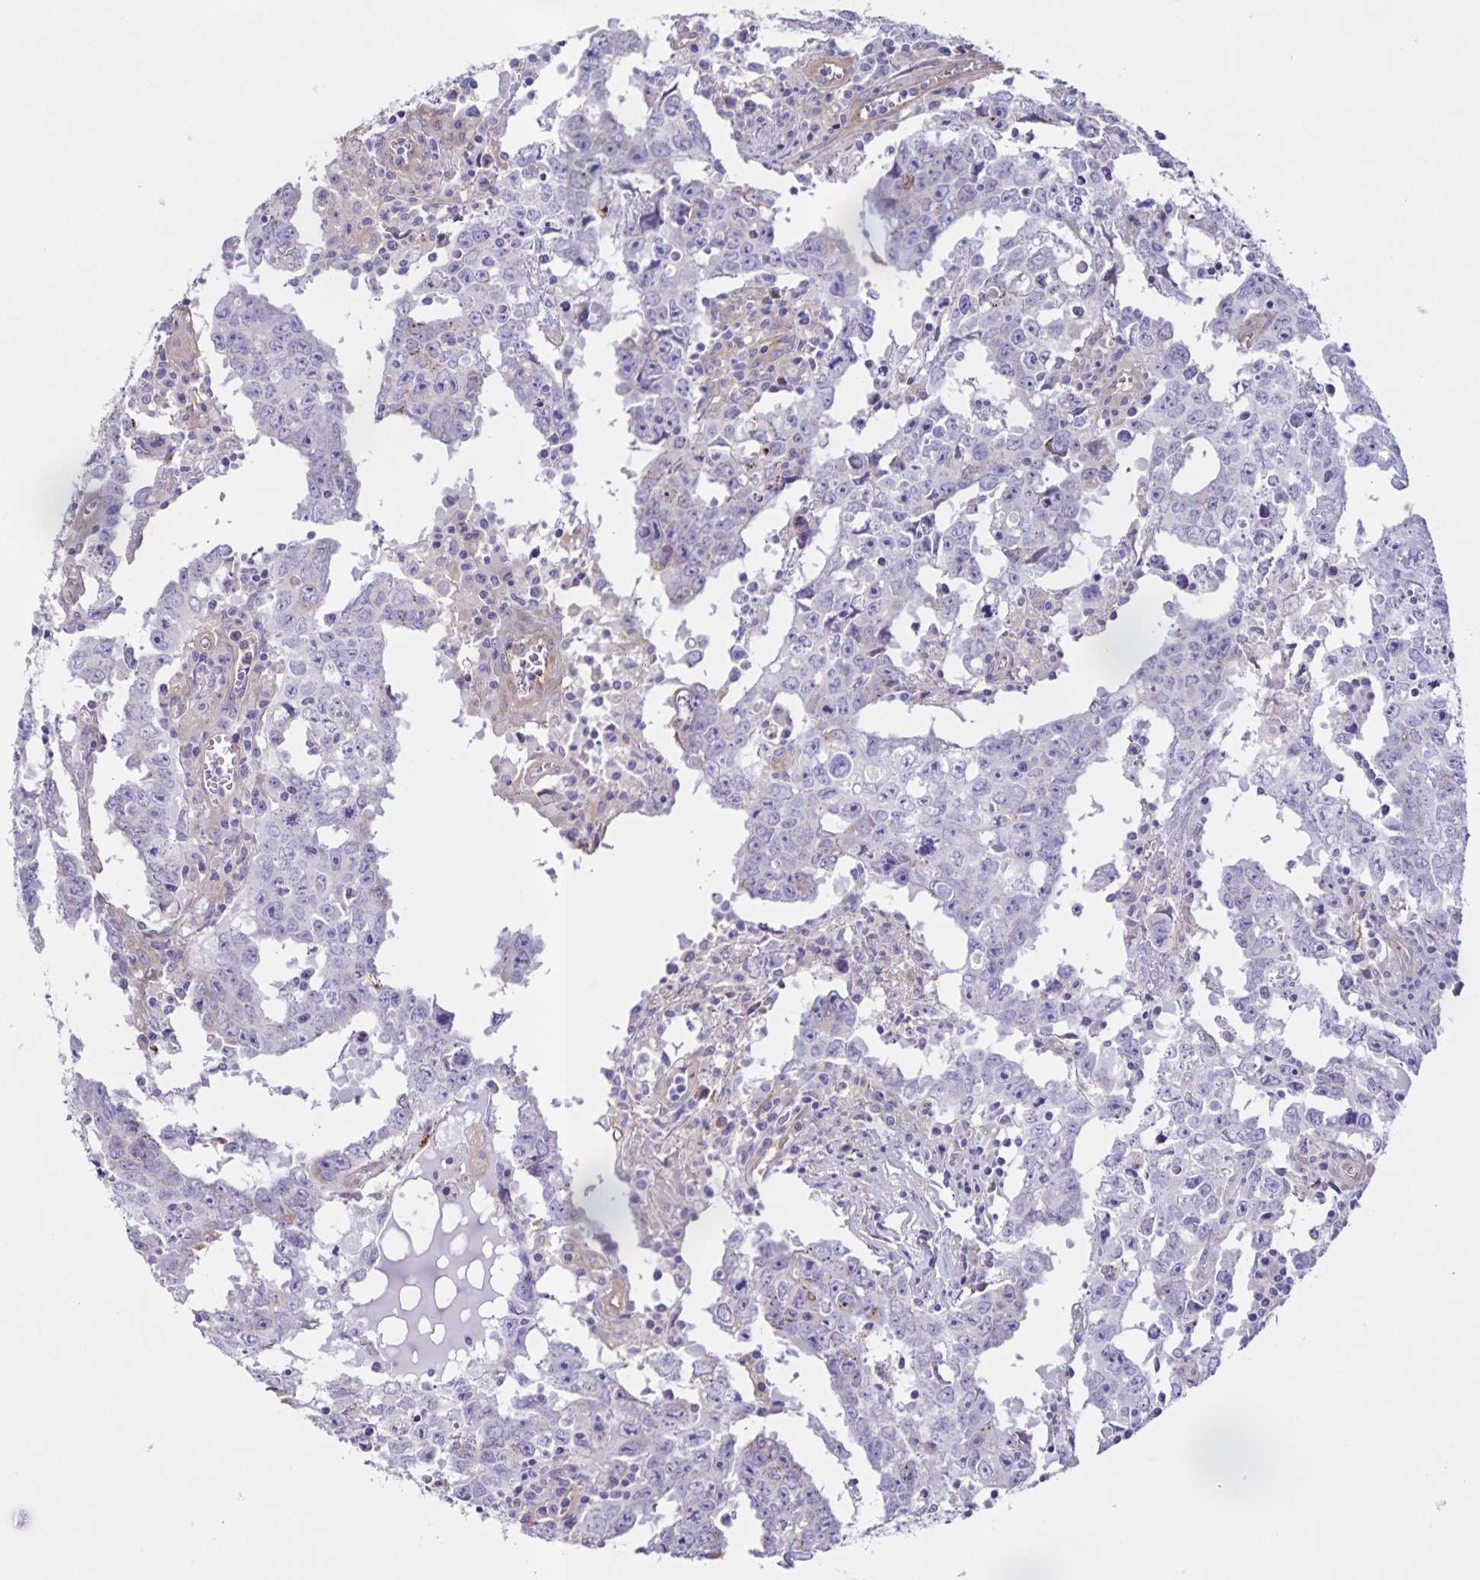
{"staining": {"intensity": "negative", "quantity": "none", "location": "none"}, "tissue": "testis cancer", "cell_type": "Tumor cells", "image_type": "cancer", "snomed": [{"axis": "morphology", "description": "Carcinoma, Embryonal, NOS"}, {"axis": "topography", "description": "Testis"}], "caption": "Human testis cancer stained for a protein using IHC exhibits no staining in tumor cells.", "gene": "BOLL", "patient": {"sex": "male", "age": 22}}